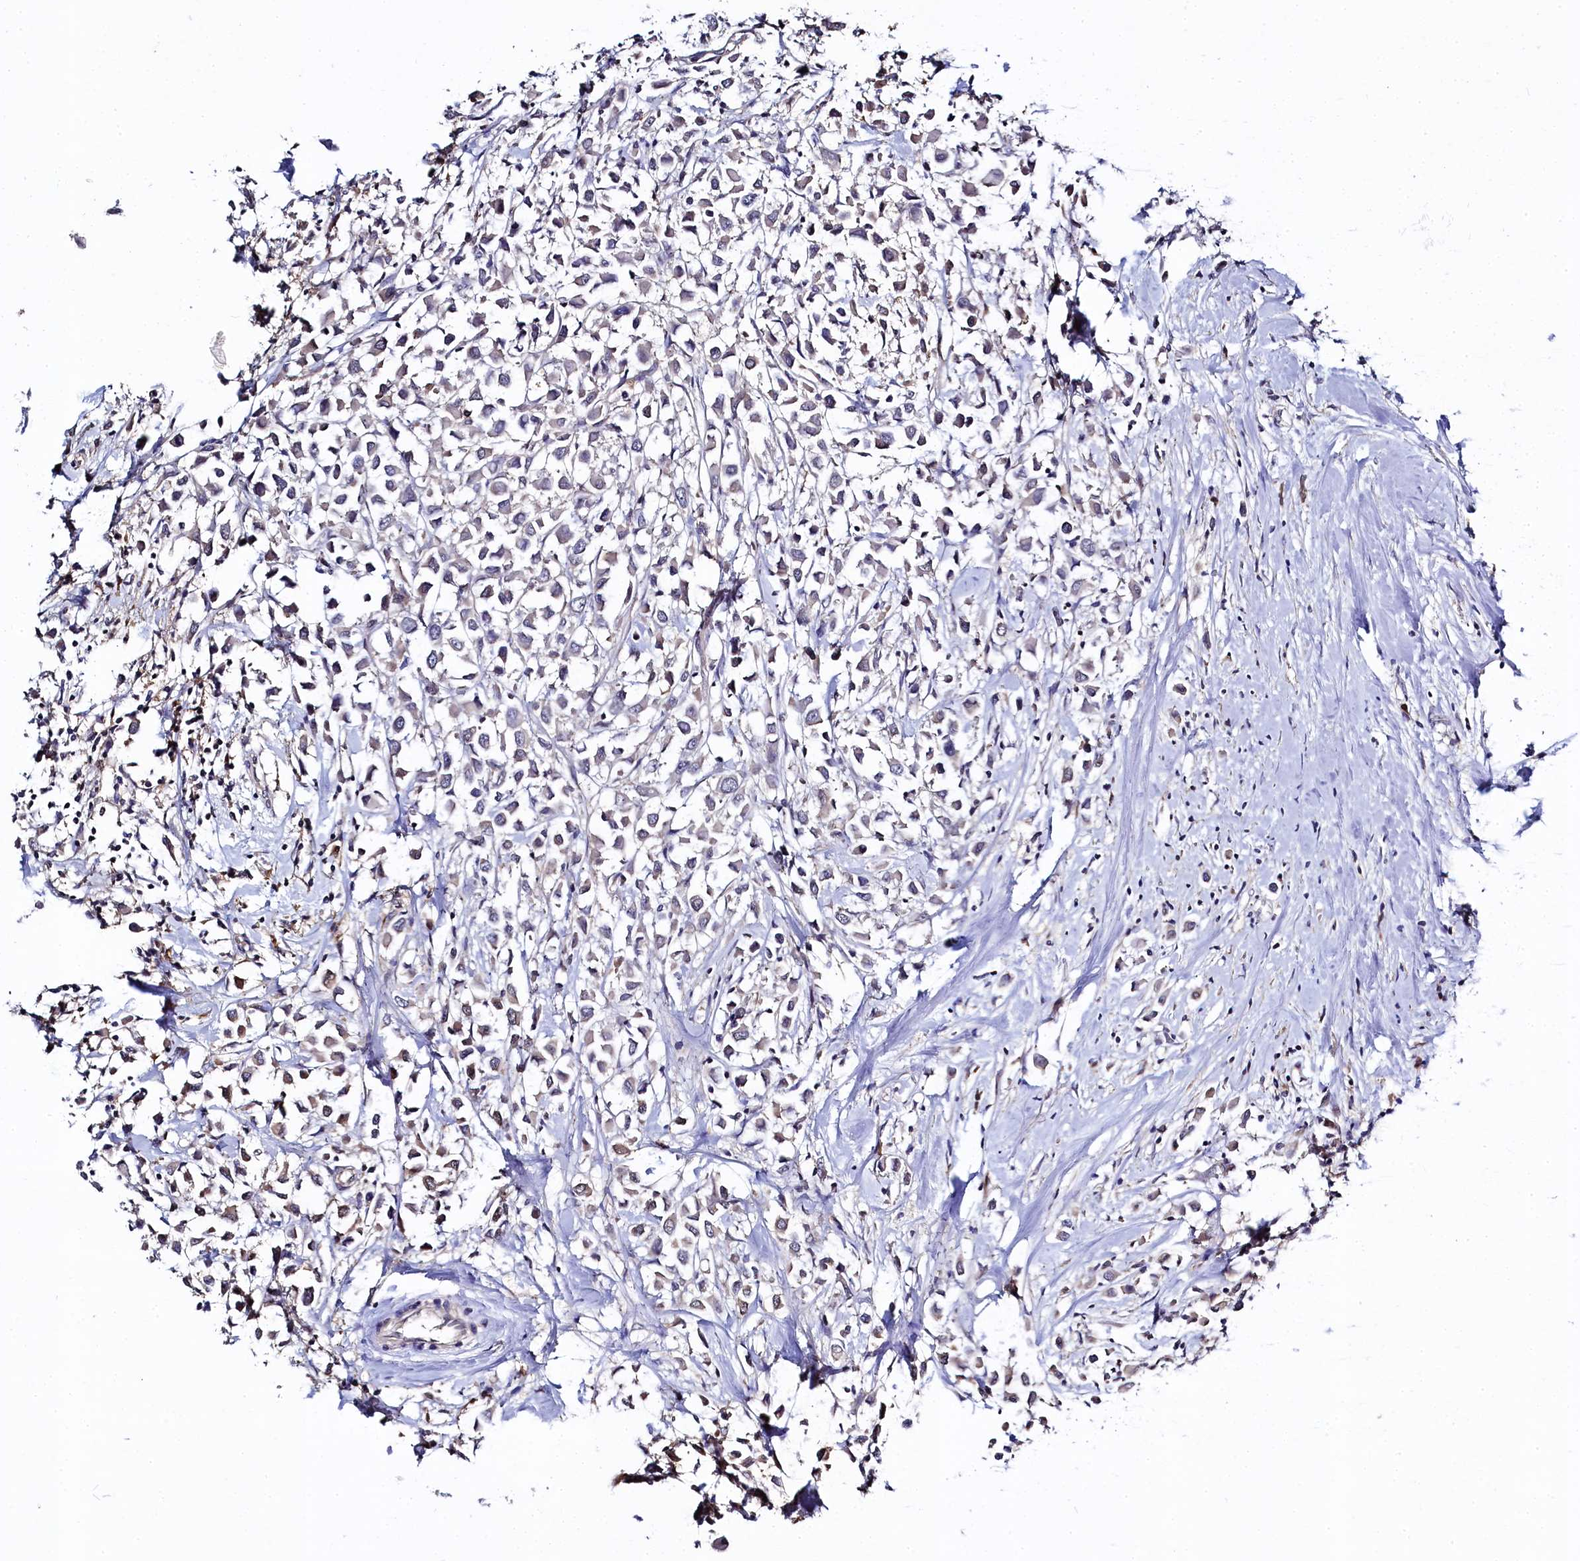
{"staining": {"intensity": "moderate", "quantity": "25%-75%", "location": "cytoplasmic/membranous,nuclear"}, "tissue": "breast cancer", "cell_type": "Tumor cells", "image_type": "cancer", "snomed": [{"axis": "morphology", "description": "Duct carcinoma"}, {"axis": "topography", "description": "Breast"}], "caption": "IHC photomicrograph of human breast cancer (invasive ductal carcinoma) stained for a protein (brown), which displays medium levels of moderate cytoplasmic/membranous and nuclear staining in approximately 25%-75% of tumor cells.", "gene": "C11orf54", "patient": {"sex": "female", "age": 87}}